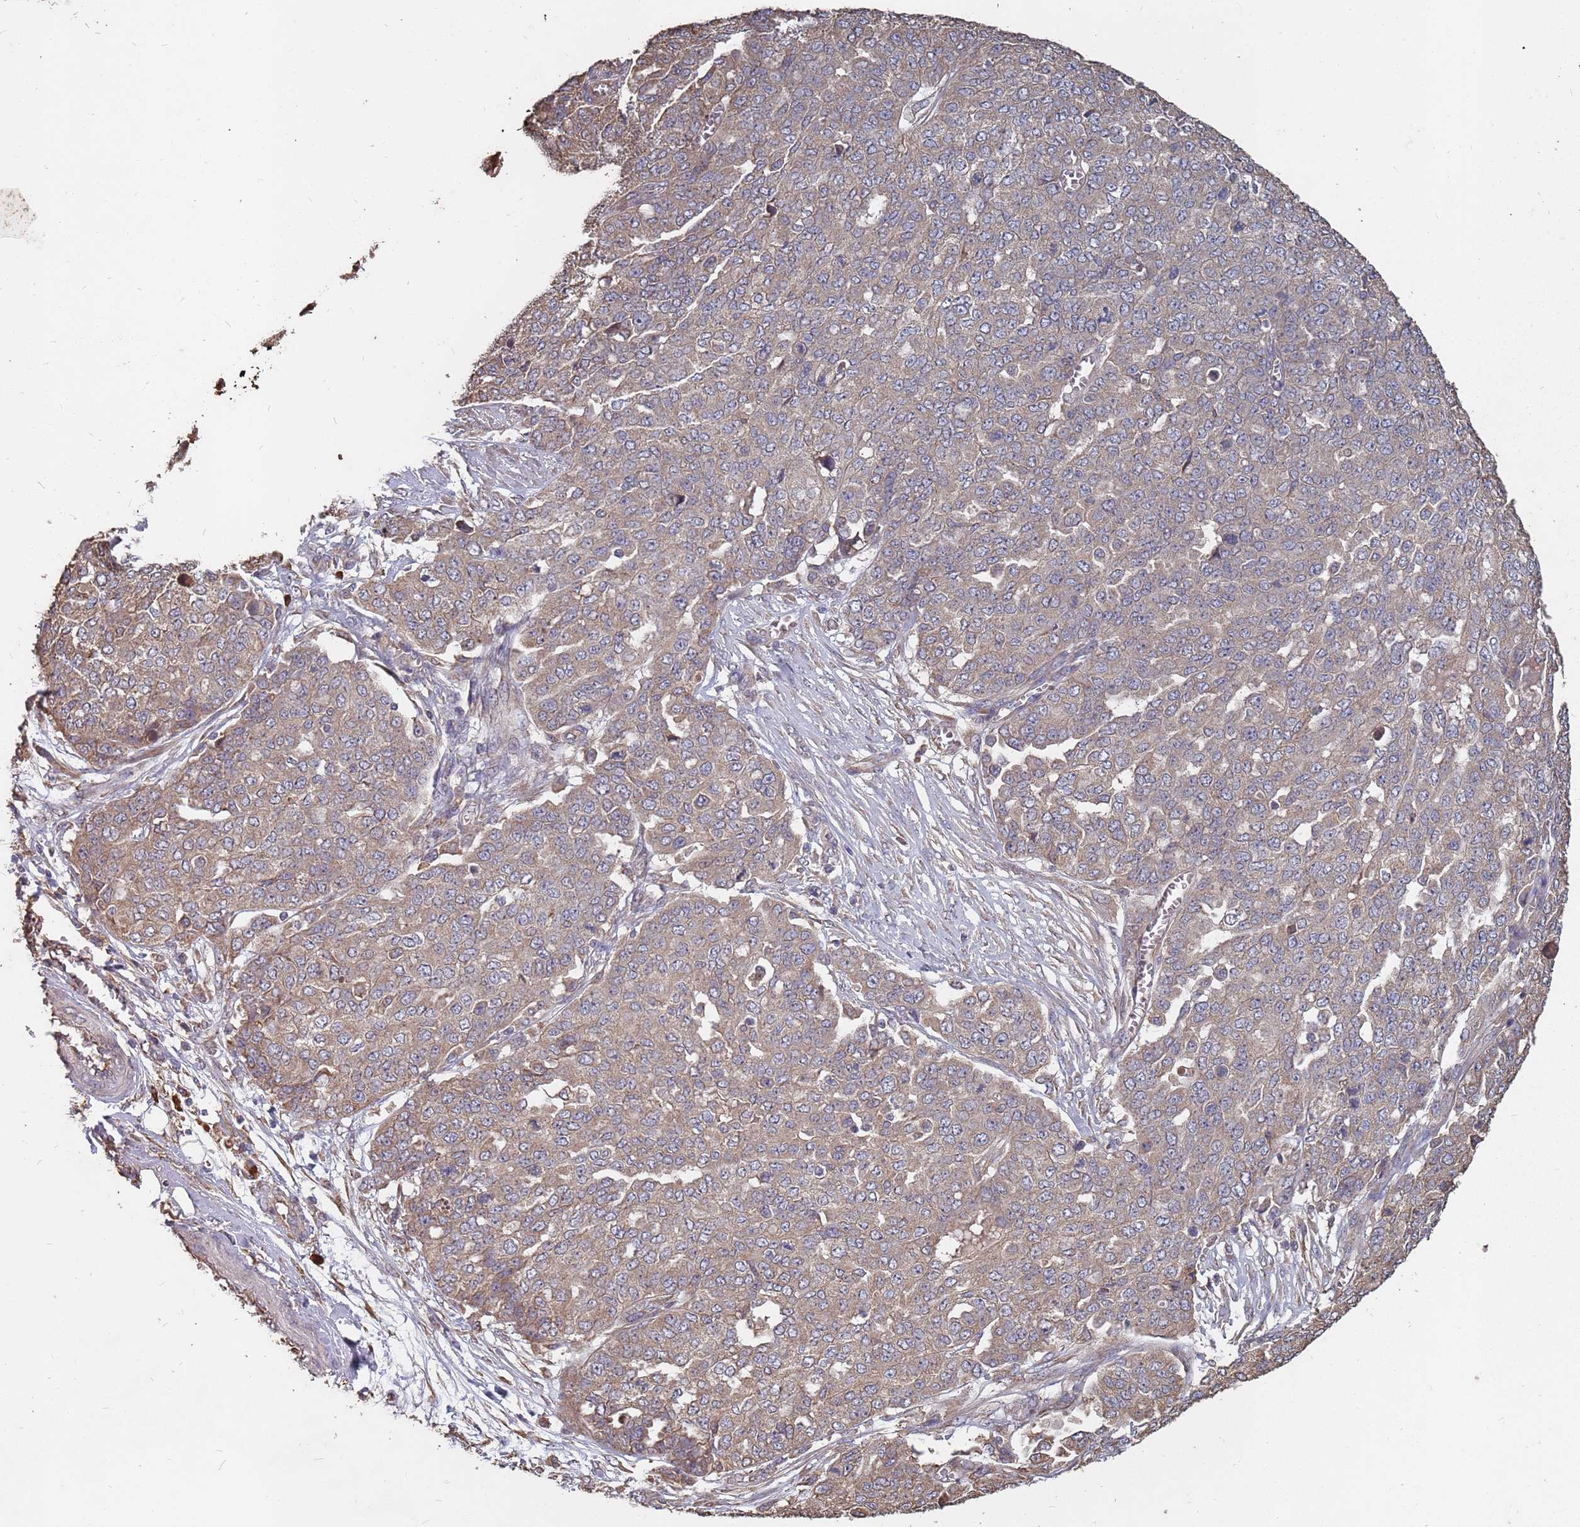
{"staining": {"intensity": "moderate", "quantity": "<25%", "location": "cytoplasmic/membranous"}, "tissue": "ovarian cancer", "cell_type": "Tumor cells", "image_type": "cancer", "snomed": [{"axis": "morphology", "description": "Cystadenocarcinoma, serous, NOS"}, {"axis": "topography", "description": "Soft tissue"}, {"axis": "topography", "description": "Ovary"}], "caption": "Tumor cells demonstrate low levels of moderate cytoplasmic/membranous positivity in approximately <25% of cells in human ovarian cancer (serous cystadenocarcinoma).", "gene": "ATG5", "patient": {"sex": "female", "age": 57}}